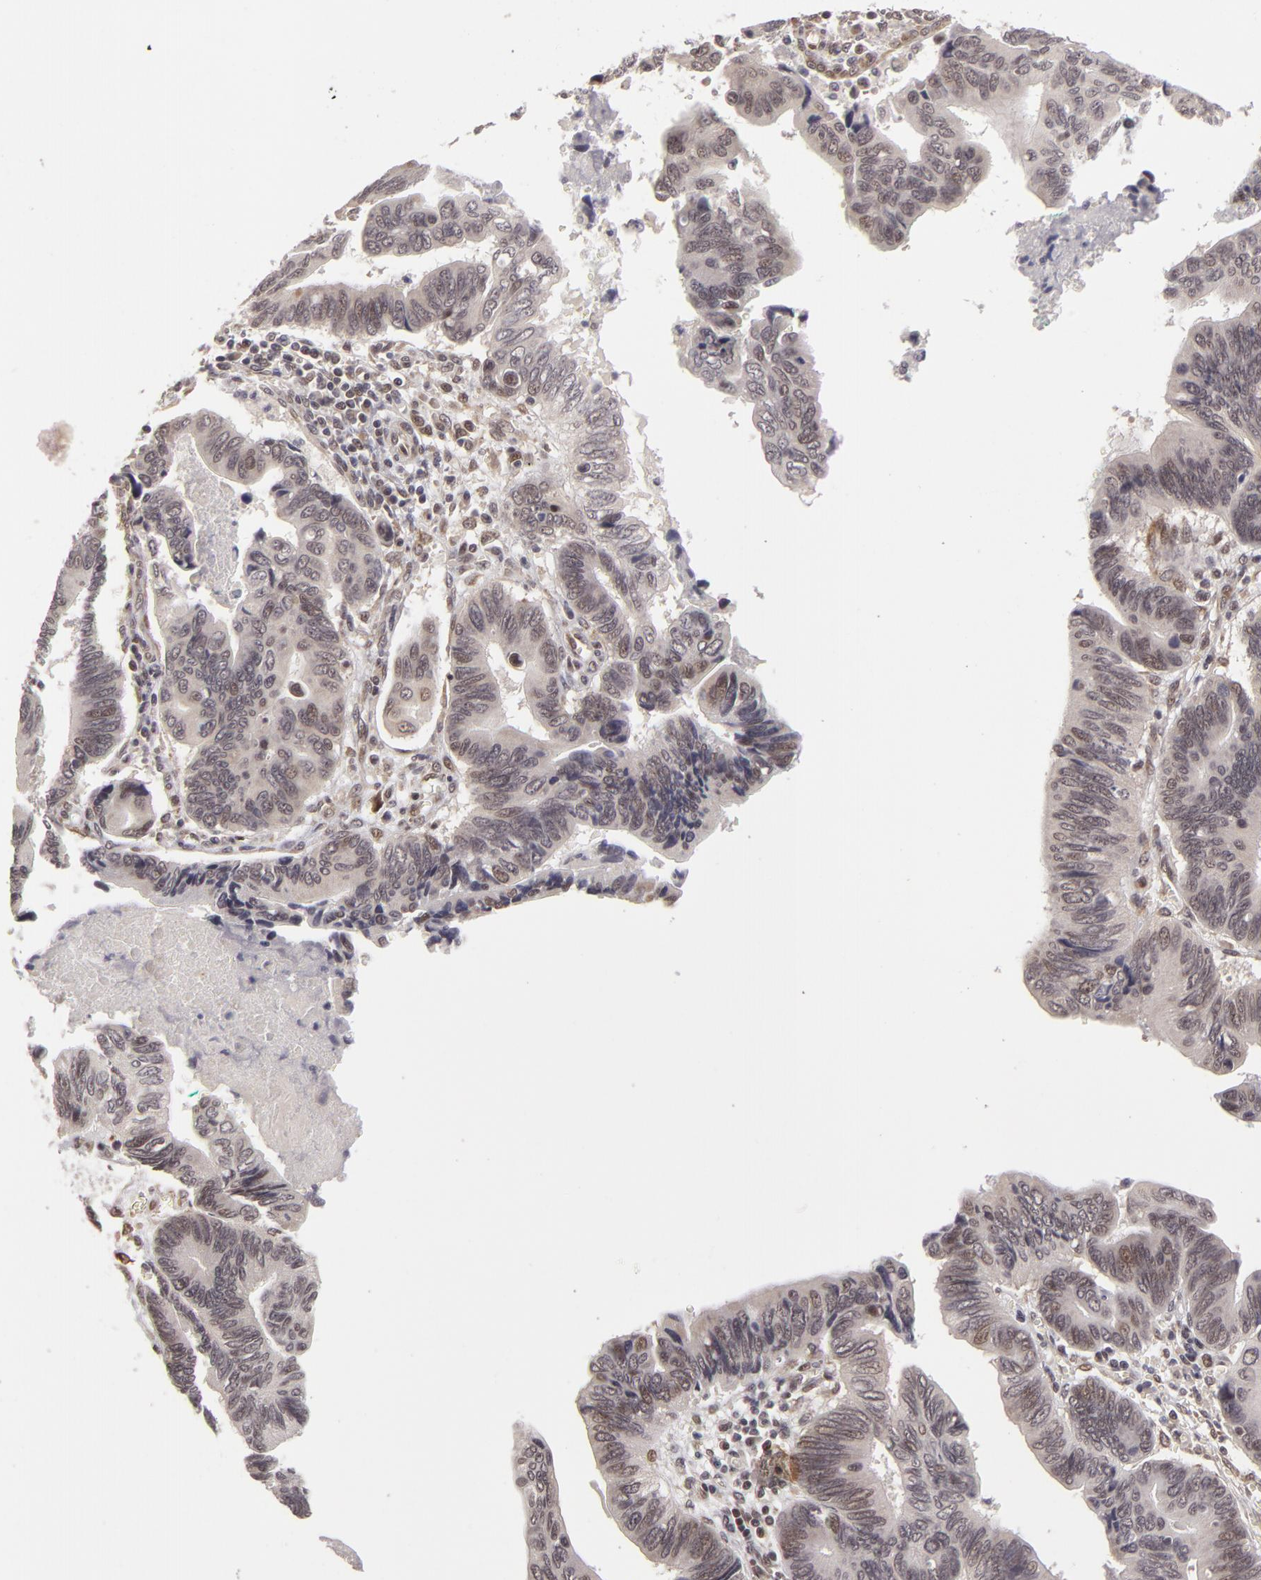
{"staining": {"intensity": "weak", "quantity": "<25%", "location": "cytoplasmic/membranous,nuclear"}, "tissue": "pancreatic cancer", "cell_type": "Tumor cells", "image_type": "cancer", "snomed": [{"axis": "morphology", "description": "Adenocarcinoma, NOS"}, {"axis": "topography", "description": "Pancreas"}], "caption": "Immunohistochemistry (IHC) of human pancreatic cancer (adenocarcinoma) displays no staining in tumor cells.", "gene": "ZNF133", "patient": {"sex": "female", "age": 70}}